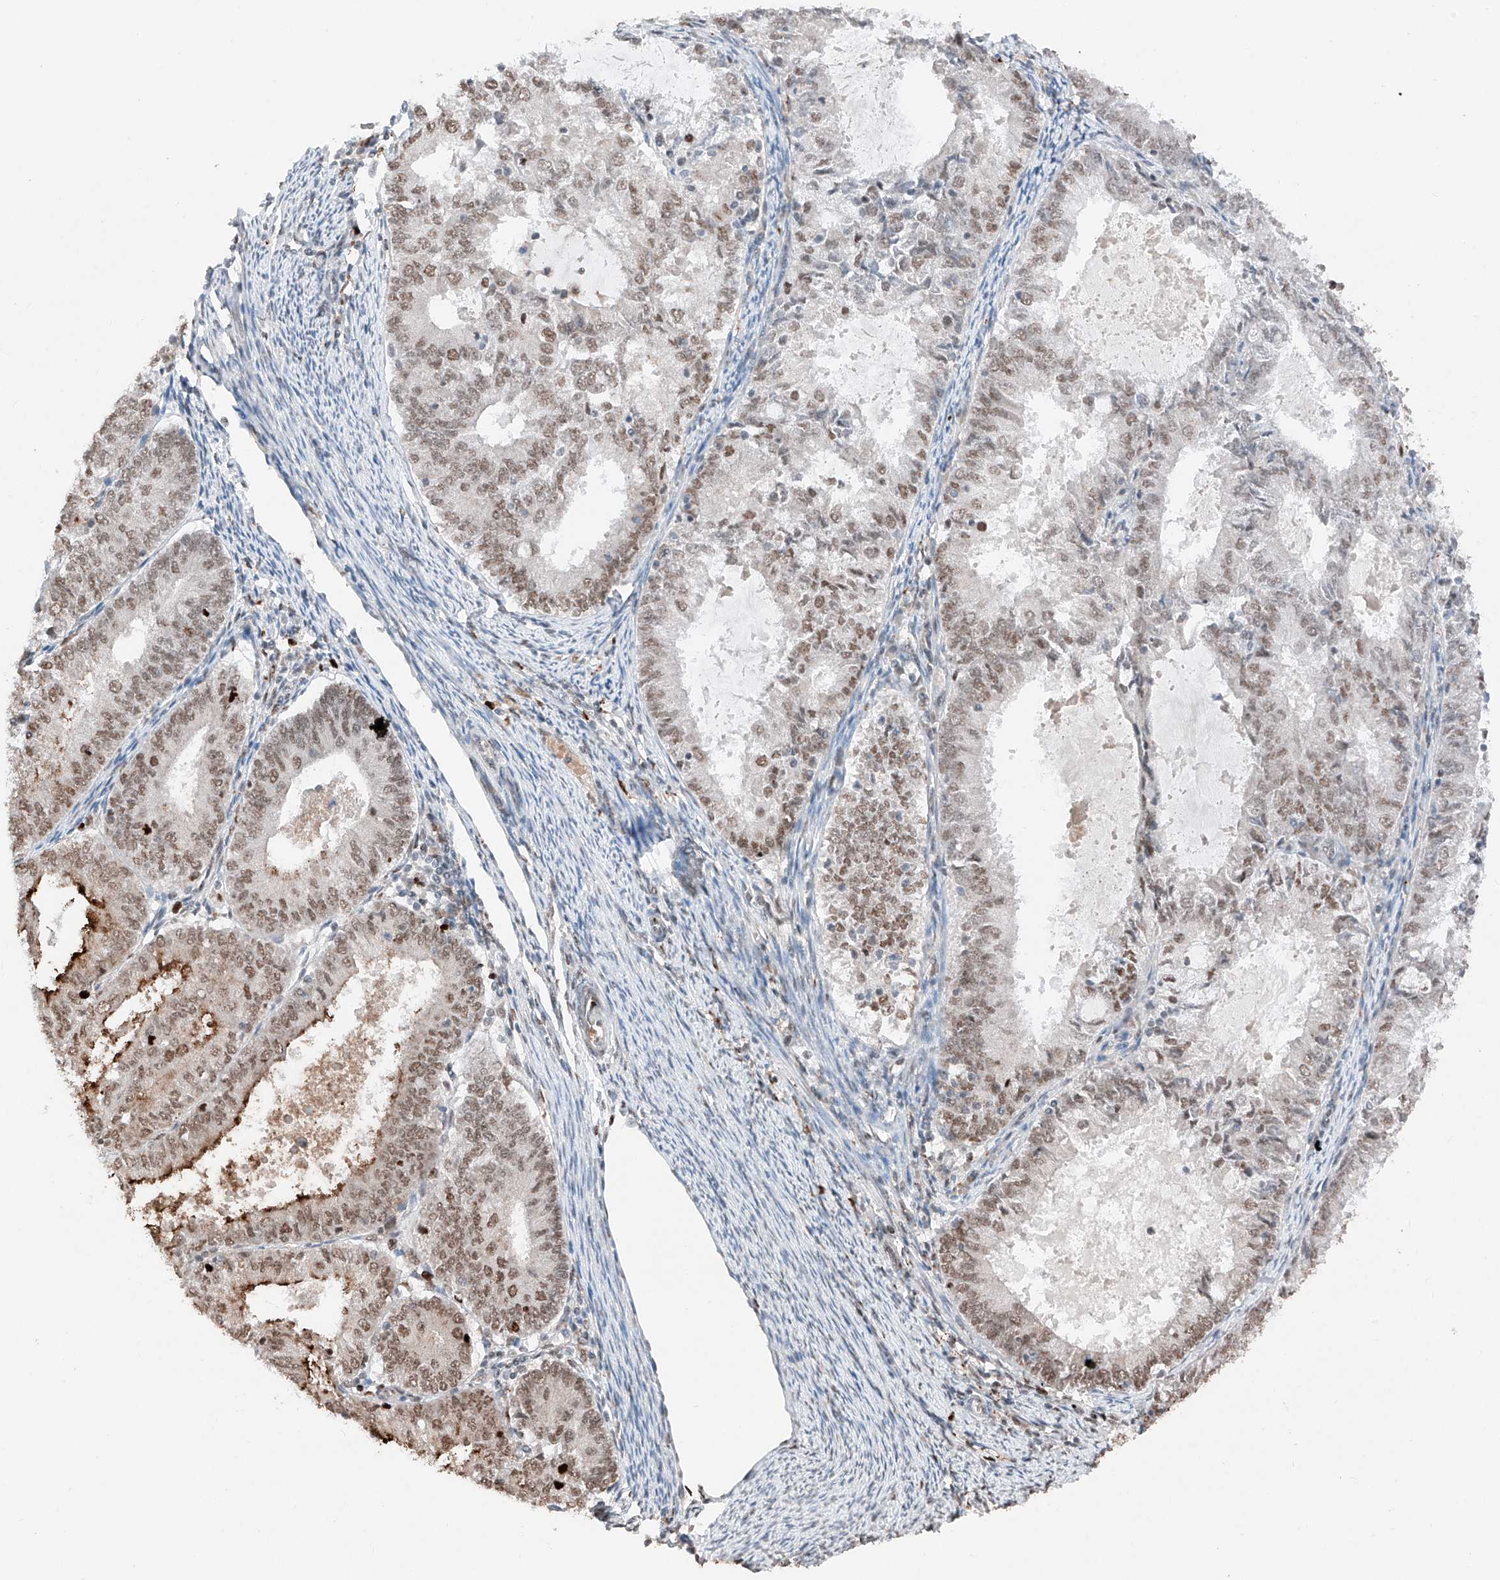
{"staining": {"intensity": "moderate", "quantity": ">75%", "location": "cytoplasmic/membranous,nuclear"}, "tissue": "endometrial cancer", "cell_type": "Tumor cells", "image_type": "cancer", "snomed": [{"axis": "morphology", "description": "Adenocarcinoma, NOS"}, {"axis": "topography", "description": "Endometrium"}], "caption": "A high-resolution micrograph shows immunohistochemistry (IHC) staining of adenocarcinoma (endometrial), which displays moderate cytoplasmic/membranous and nuclear staining in about >75% of tumor cells.", "gene": "TBX4", "patient": {"sex": "female", "age": 57}}